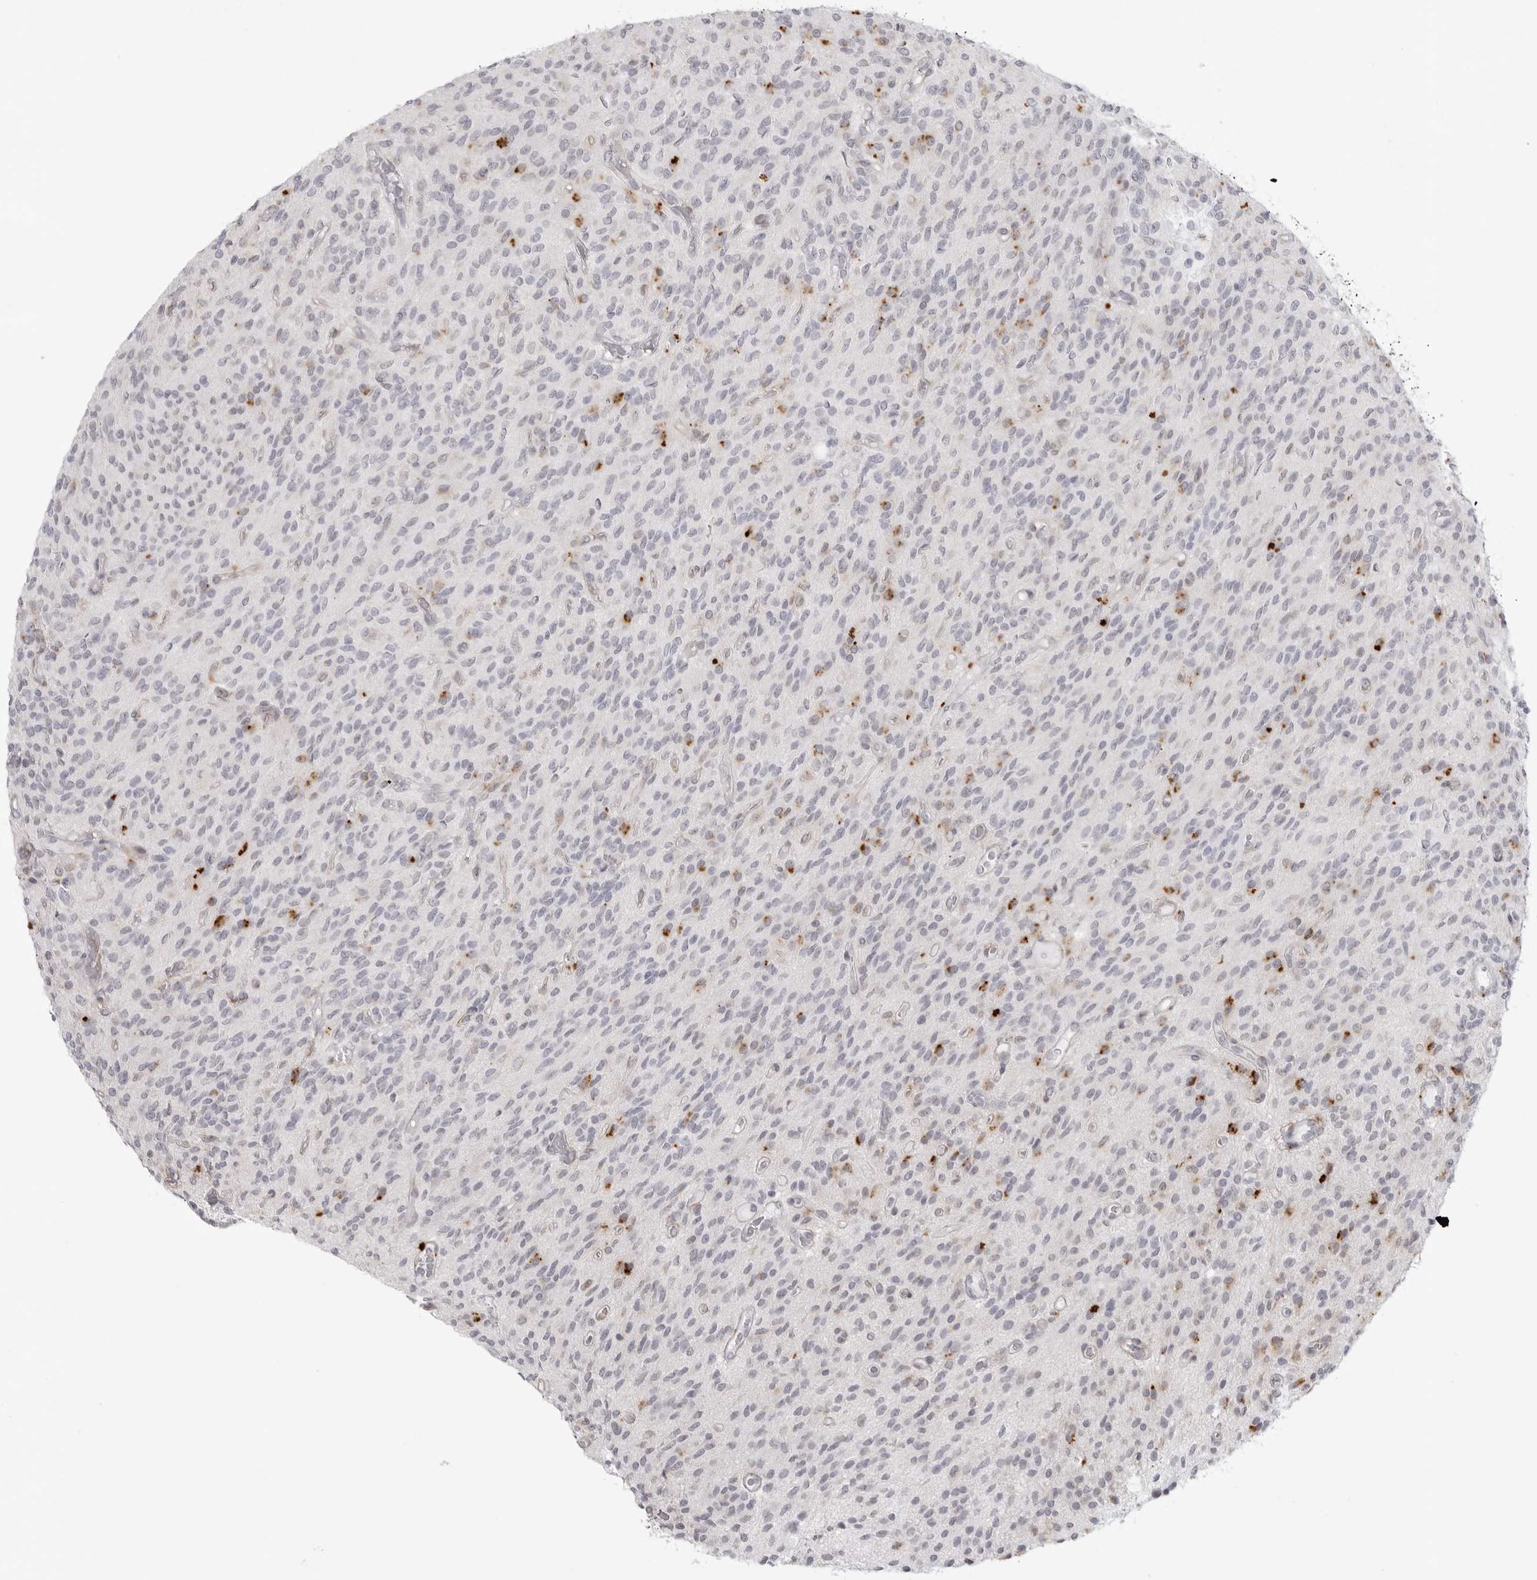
{"staining": {"intensity": "negative", "quantity": "none", "location": "none"}, "tissue": "glioma", "cell_type": "Tumor cells", "image_type": "cancer", "snomed": [{"axis": "morphology", "description": "Glioma, malignant, High grade"}, {"axis": "topography", "description": "Brain"}], "caption": "Micrograph shows no protein positivity in tumor cells of glioma tissue.", "gene": "IL25", "patient": {"sex": "male", "age": 34}}